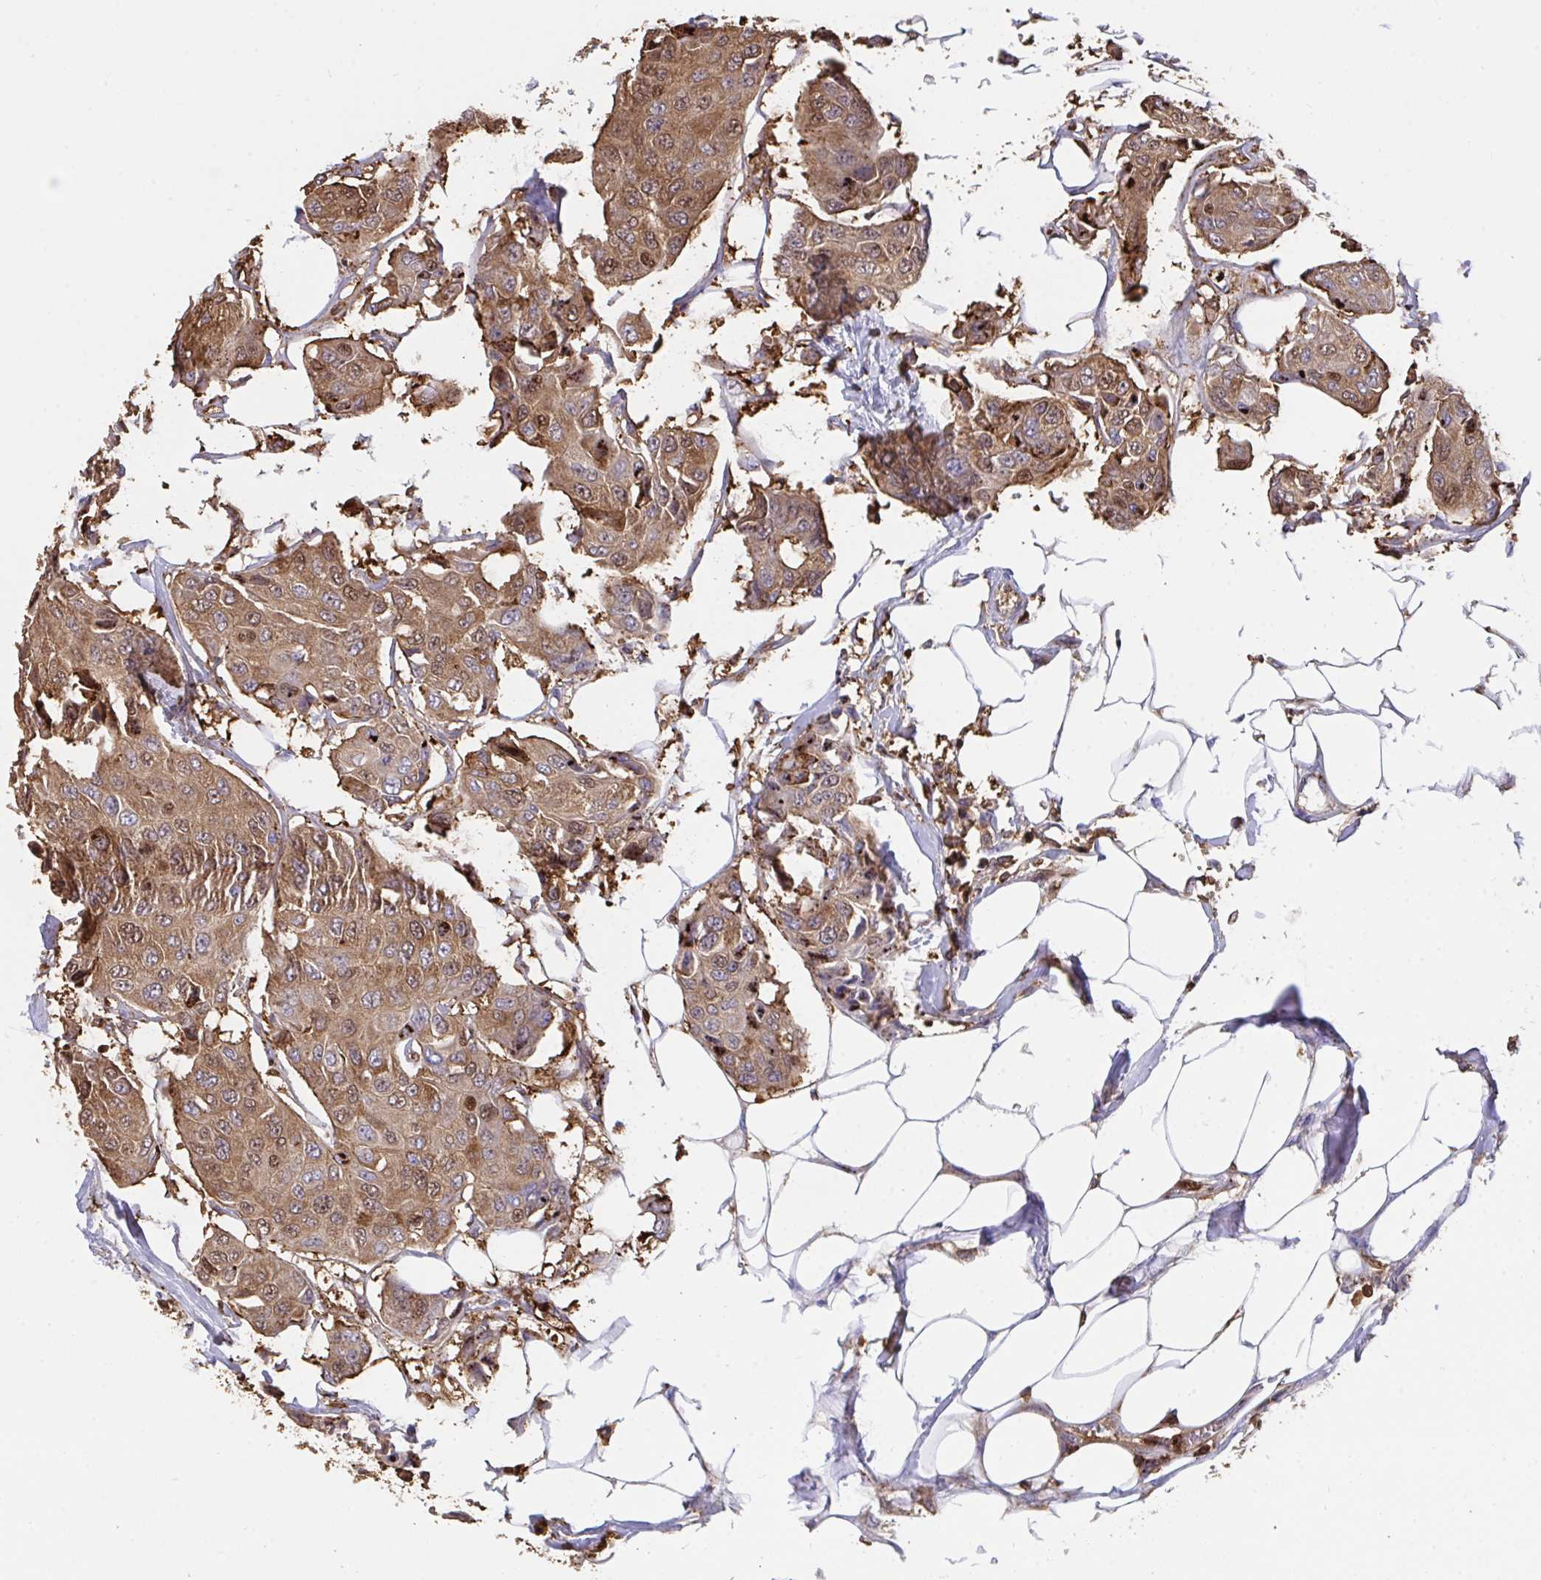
{"staining": {"intensity": "moderate", "quantity": ">75%", "location": "cytoplasmic/membranous"}, "tissue": "breast cancer", "cell_type": "Tumor cells", "image_type": "cancer", "snomed": [{"axis": "morphology", "description": "Duct carcinoma"}, {"axis": "topography", "description": "Breast"}, {"axis": "topography", "description": "Lymph node"}], "caption": "The photomicrograph reveals immunohistochemical staining of breast cancer (intraductal carcinoma). There is moderate cytoplasmic/membranous staining is present in approximately >75% of tumor cells.", "gene": "CFL1", "patient": {"sex": "female", "age": 80}}